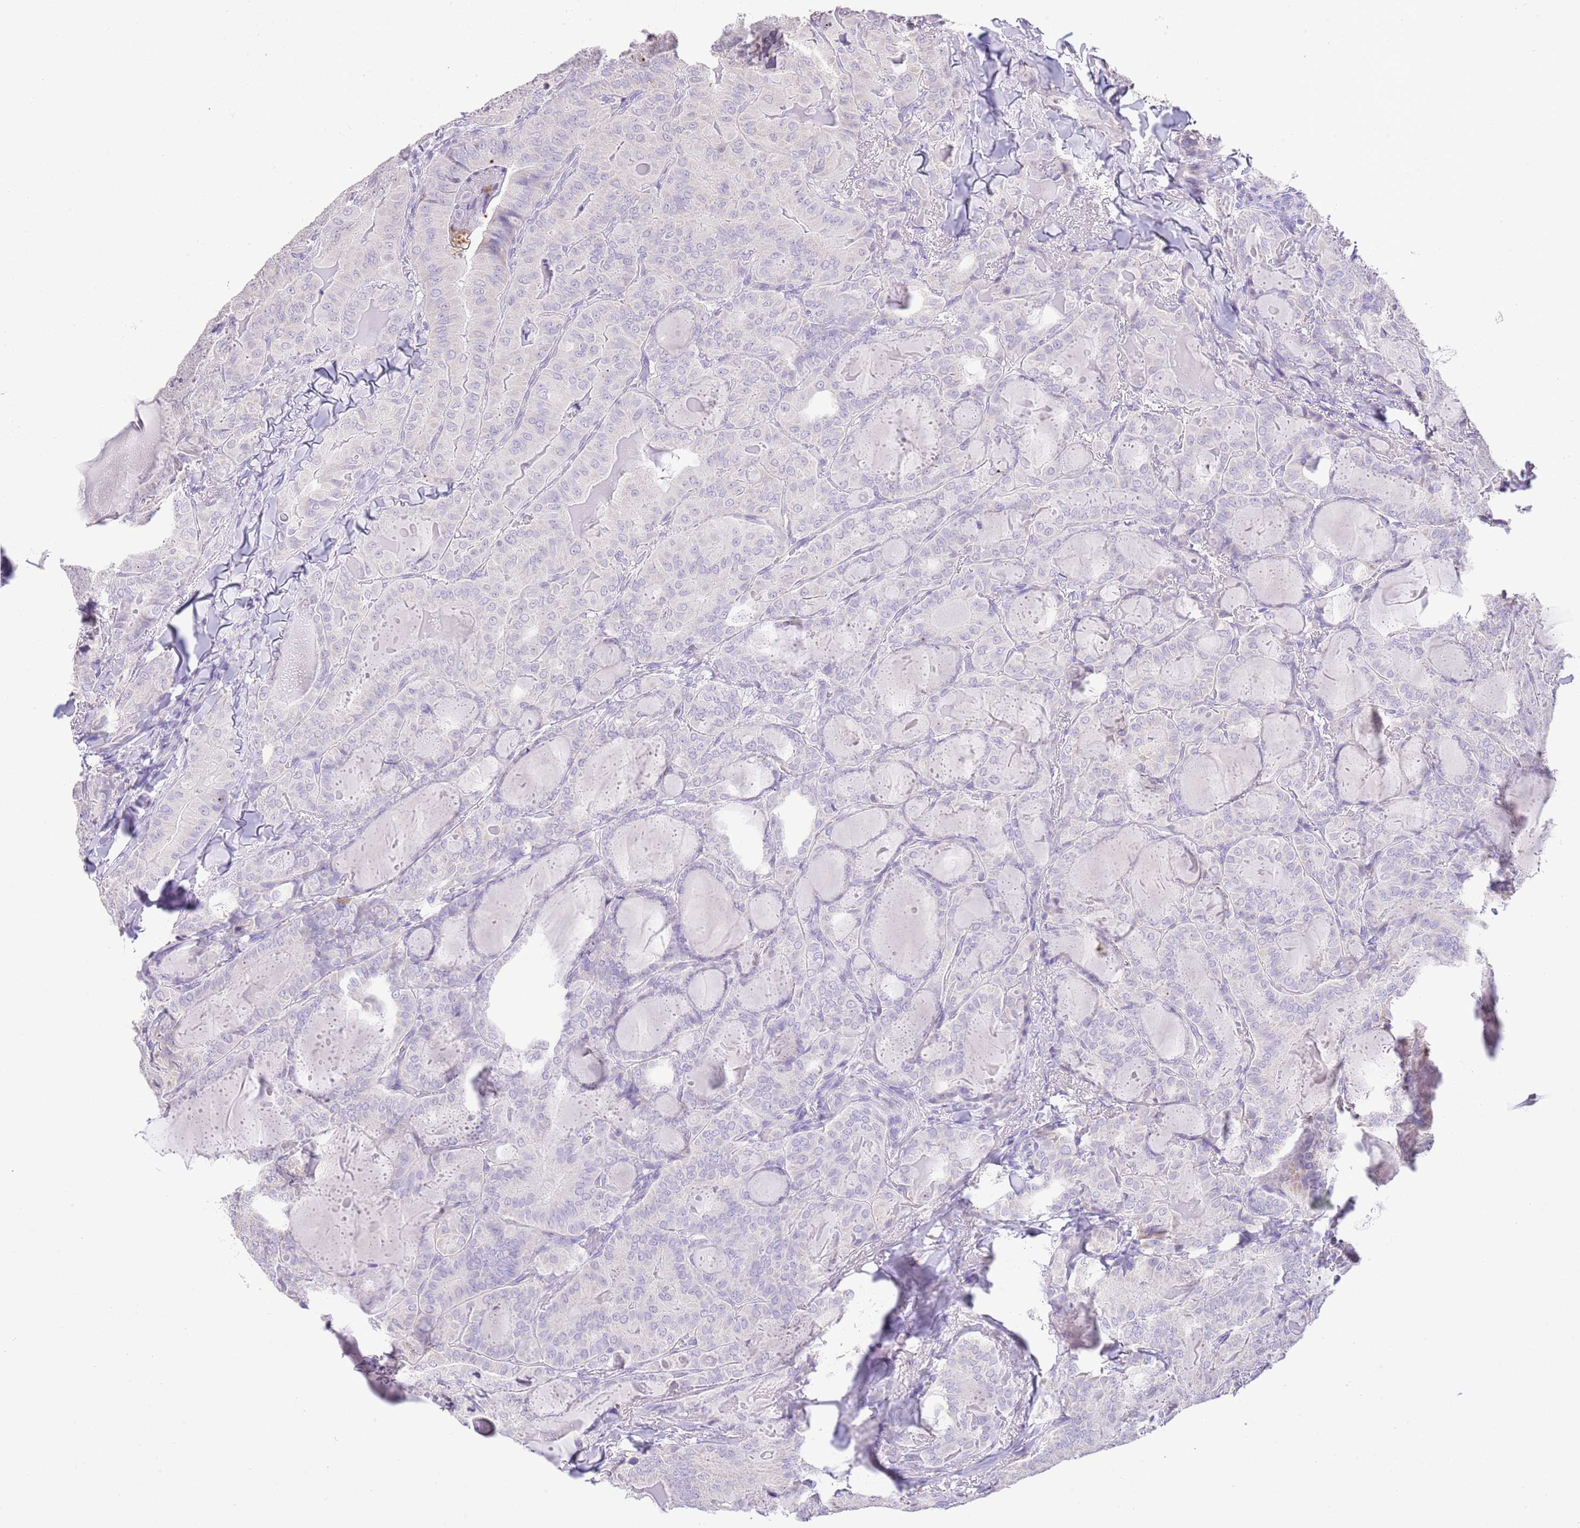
{"staining": {"intensity": "negative", "quantity": "none", "location": "none"}, "tissue": "thyroid cancer", "cell_type": "Tumor cells", "image_type": "cancer", "snomed": [{"axis": "morphology", "description": "Papillary adenocarcinoma, NOS"}, {"axis": "topography", "description": "Thyroid gland"}], "caption": "Protein analysis of thyroid cancer exhibits no significant positivity in tumor cells. The staining is performed using DAB brown chromogen with nuclei counter-stained in using hematoxylin.", "gene": "OR2Z1", "patient": {"sex": "female", "age": 68}}